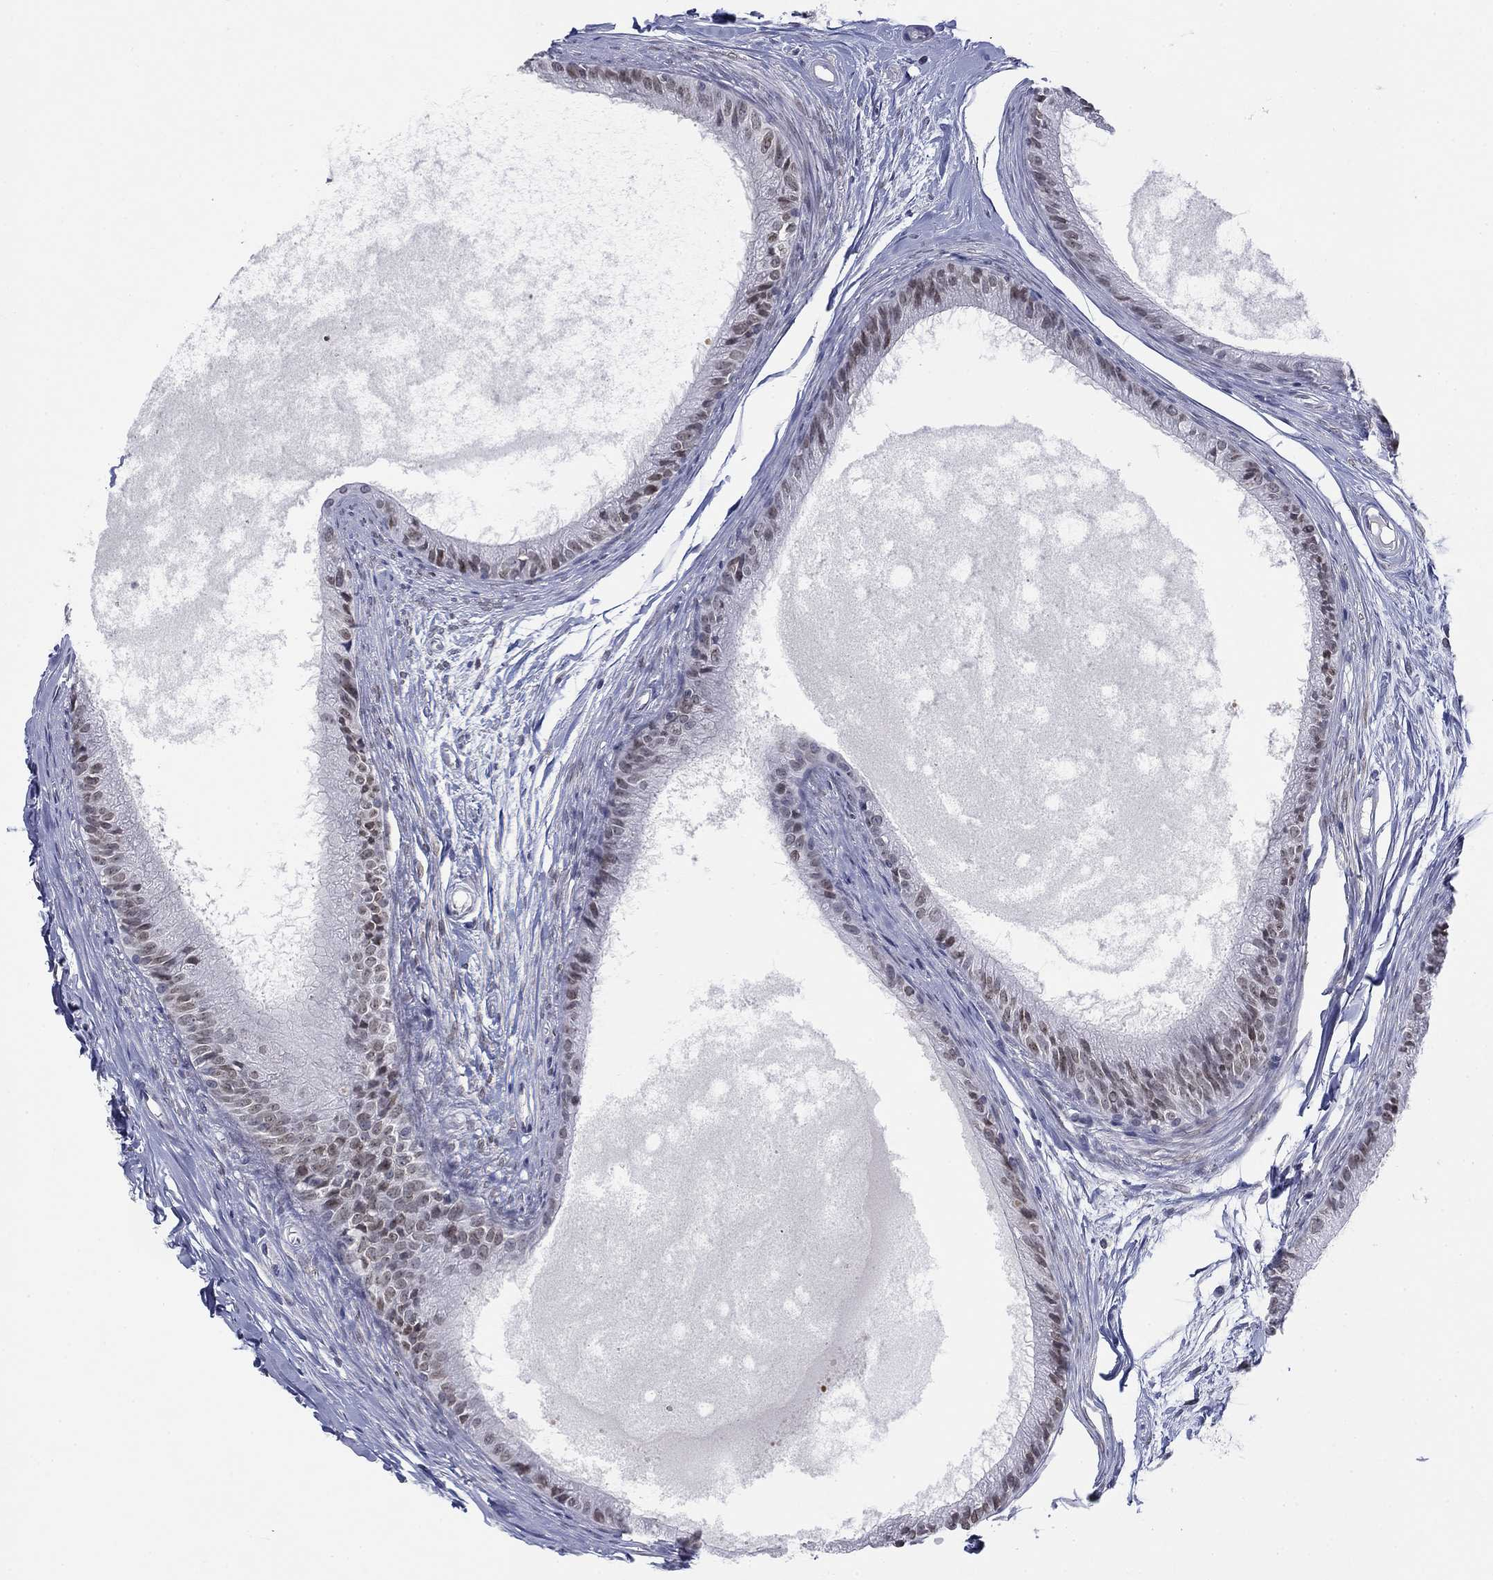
{"staining": {"intensity": "moderate", "quantity": "25%-75%", "location": "nuclear"}, "tissue": "epididymis", "cell_type": "Glandular cells", "image_type": "normal", "snomed": [{"axis": "morphology", "description": "Normal tissue, NOS"}, {"axis": "topography", "description": "Epididymis"}], "caption": "Unremarkable epididymis reveals moderate nuclear expression in about 25%-75% of glandular cells.", "gene": "TOR1AIP1", "patient": {"sex": "male", "age": 51}}